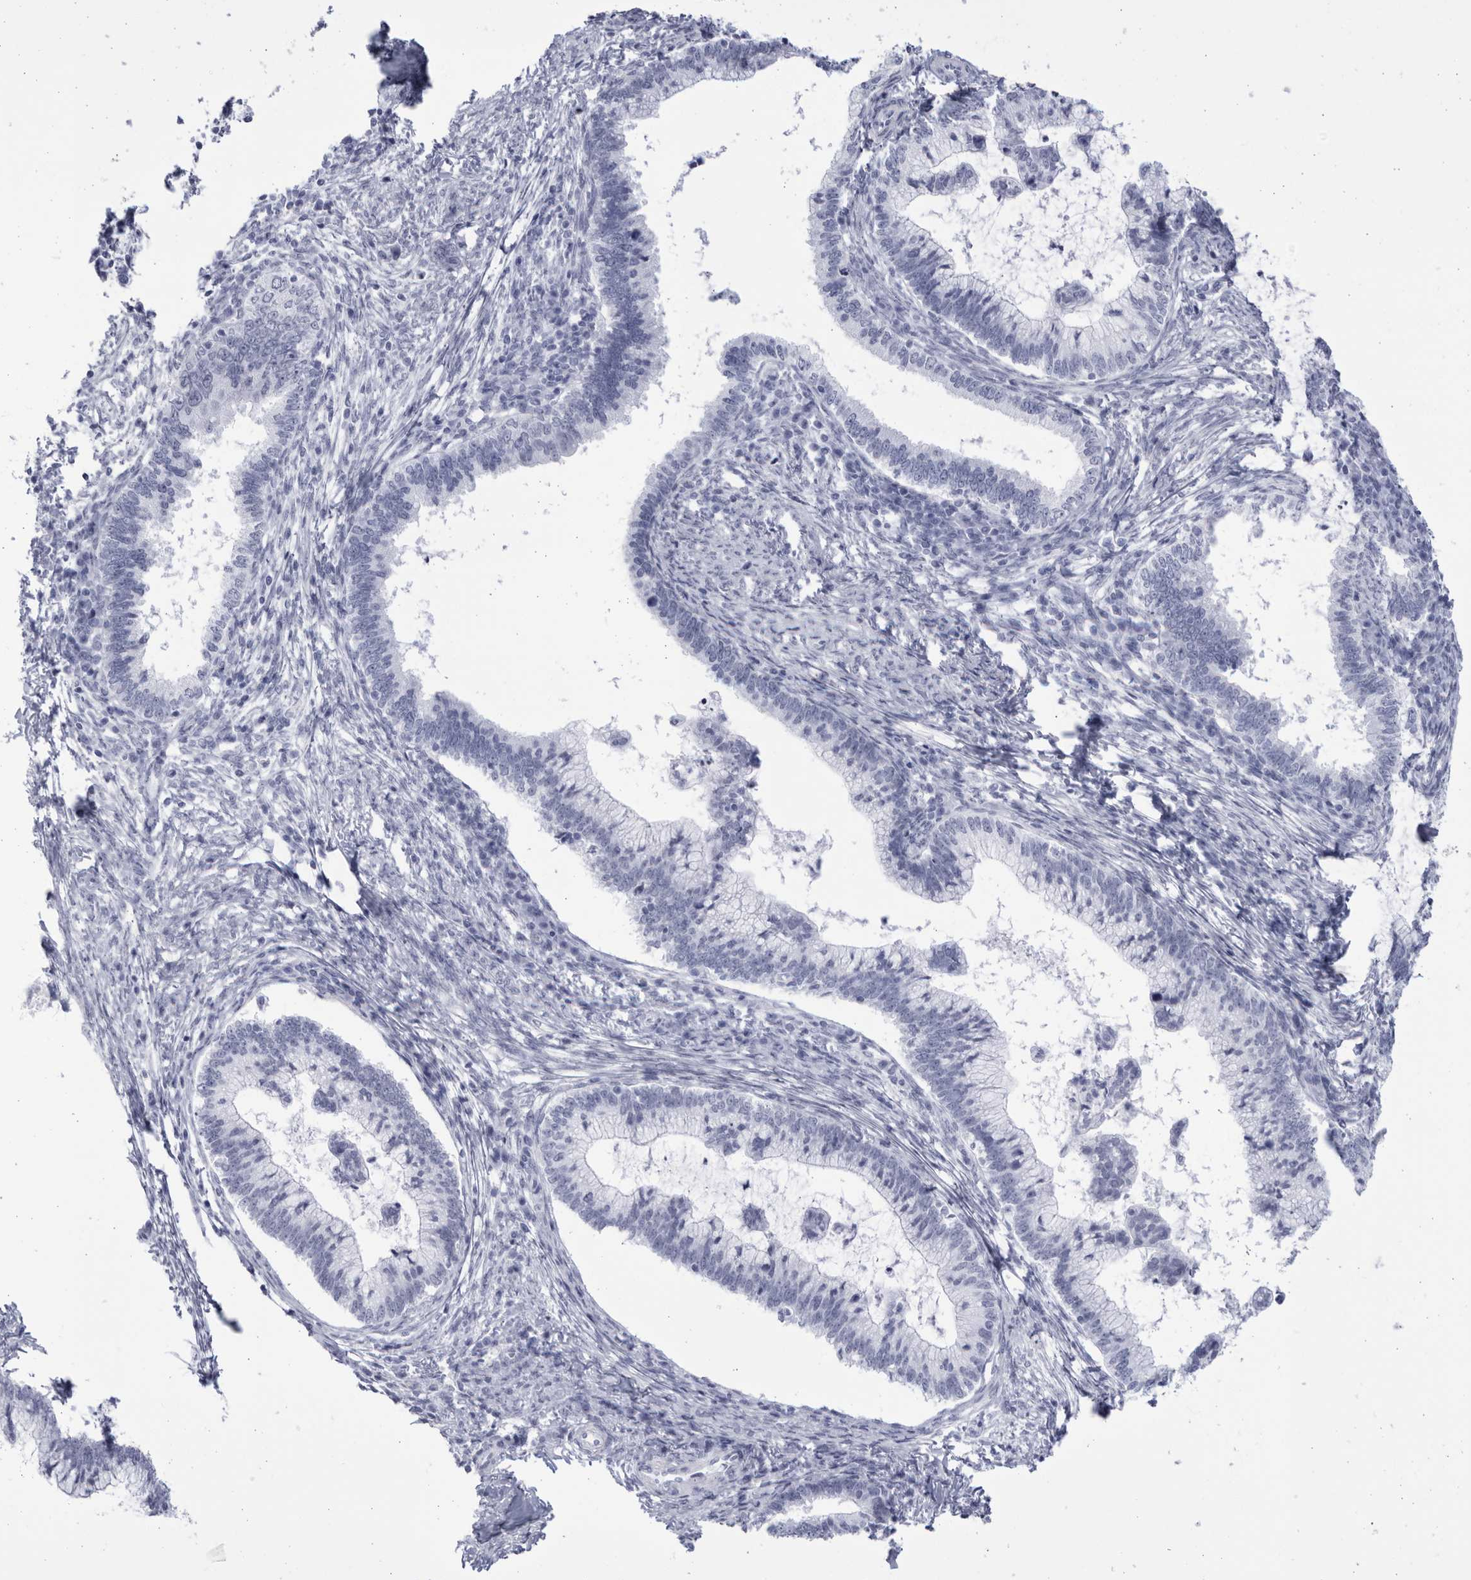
{"staining": {"intensity": "negative", "quantity": "none", "location": "none"}, "tissue": "cervical cancer", "cell_type": "Tumor cells", "image_type": "cancer", "snomed": [{"axis": "morphology", "description": "Adenocarcinoma, NOS"}, {"axis": "topography", "description": "Cervix"}], "caption": "Cervical cancer (adenocarcinoma) was stained to show a protein in brown. There is no significant expression in tumor cells.", "gene": "CCDC181", "patient": {"sex": "female", "age": 36}}